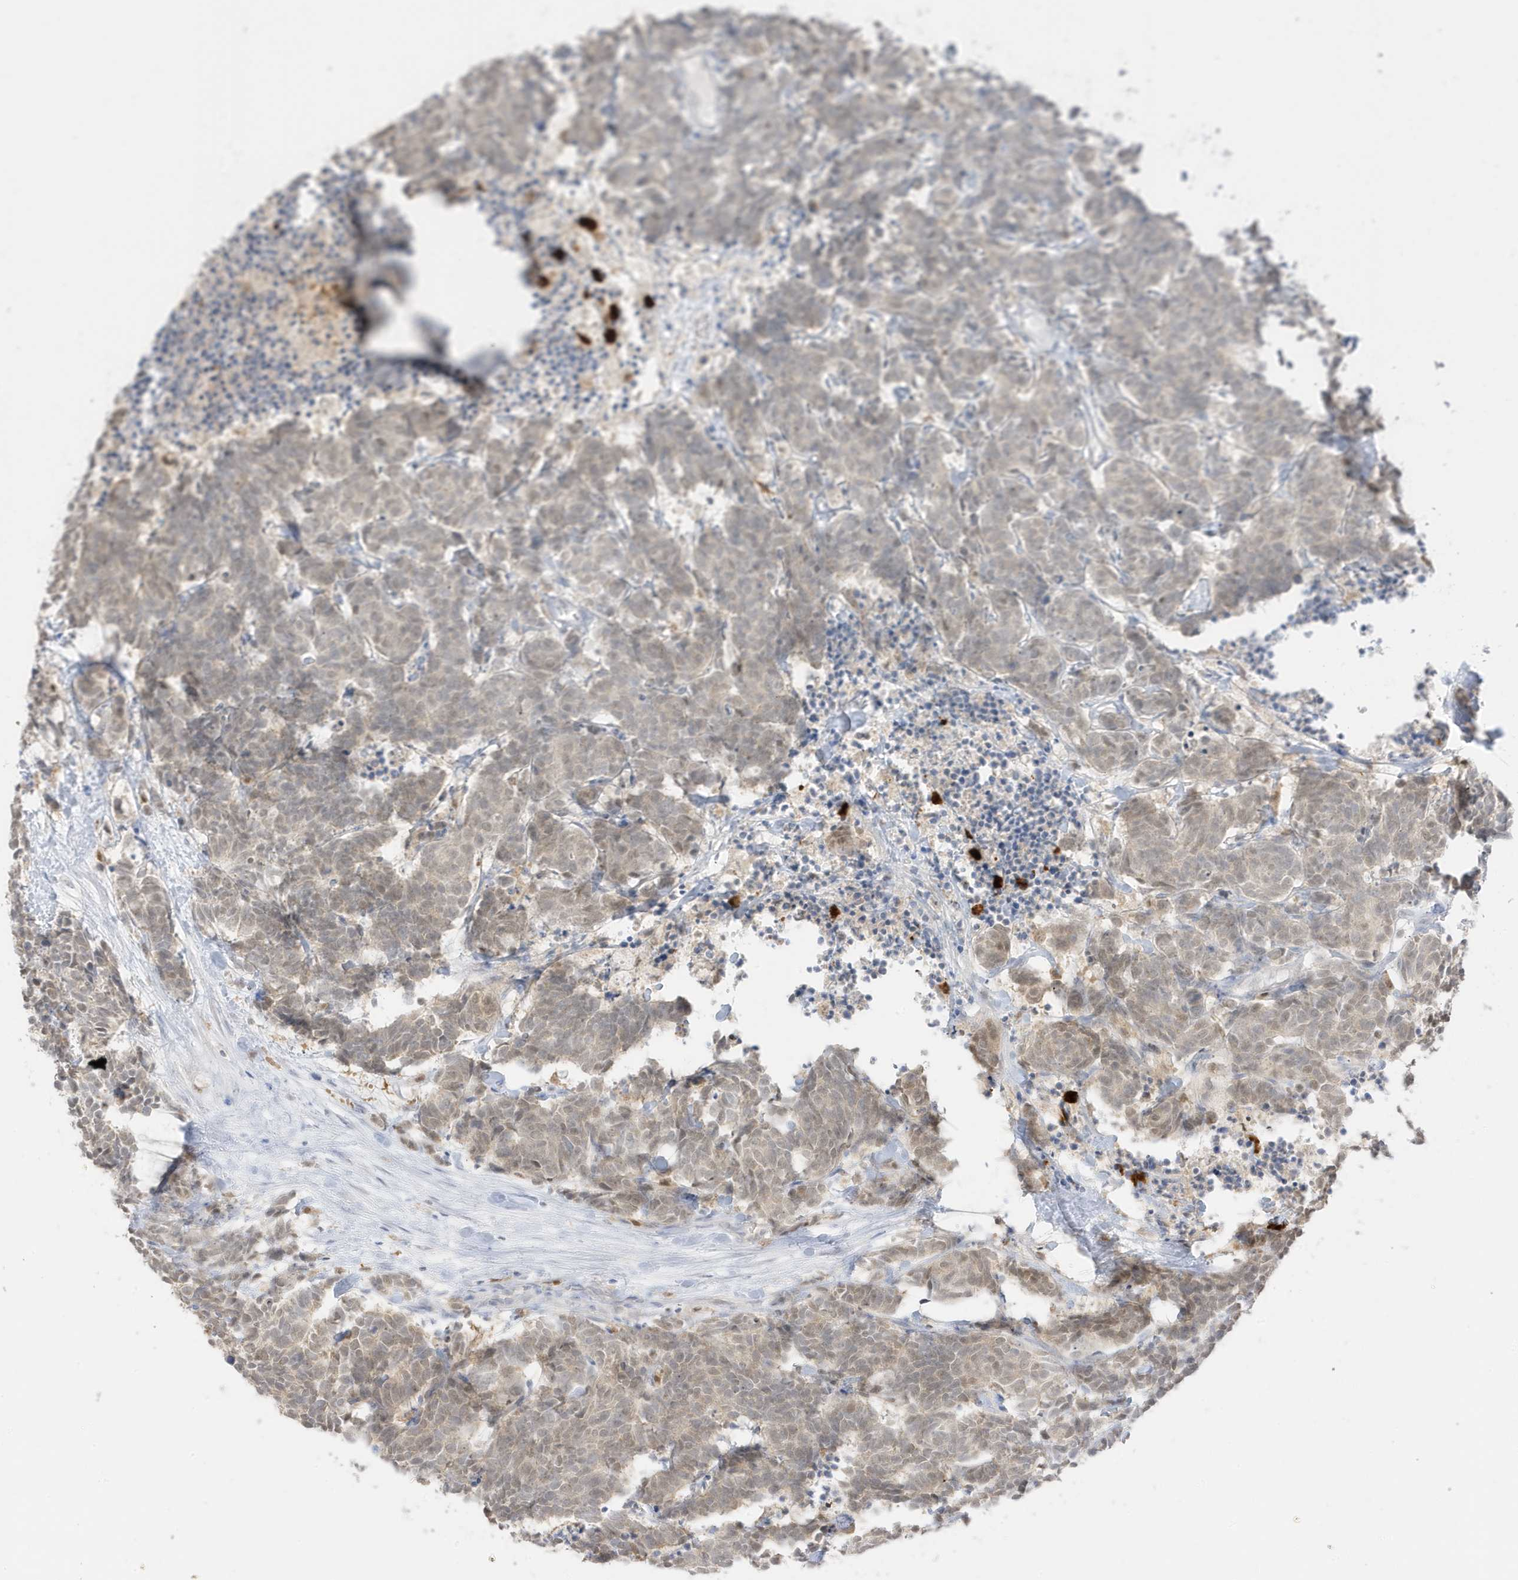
{"staining": {"intensity": "weak", "quantity": ">75%", "location": "nuclear"}, "tissue": "carcinoid", "cell_type": "Tumor cells", "image_type": "cancer", "snomed": [{"axis": "morphology", "description": "Carcinoma, NOS"}, {"axis": "morphology", "description": "Carcinoid, malignant, NOS"}, {"axis": "topography", "description": "Urinary bladder"}], "caption": "A histopathology image of human carcinoid stained for a protein shows weak nuclear brown staining in tumor cells. The staining was performed using DAB, with brown indicating positive protein expression. Nuclei are stained blue with hematoxylin.", "gene": "GCA", "patient": {"sex": "male", "age": 57}}